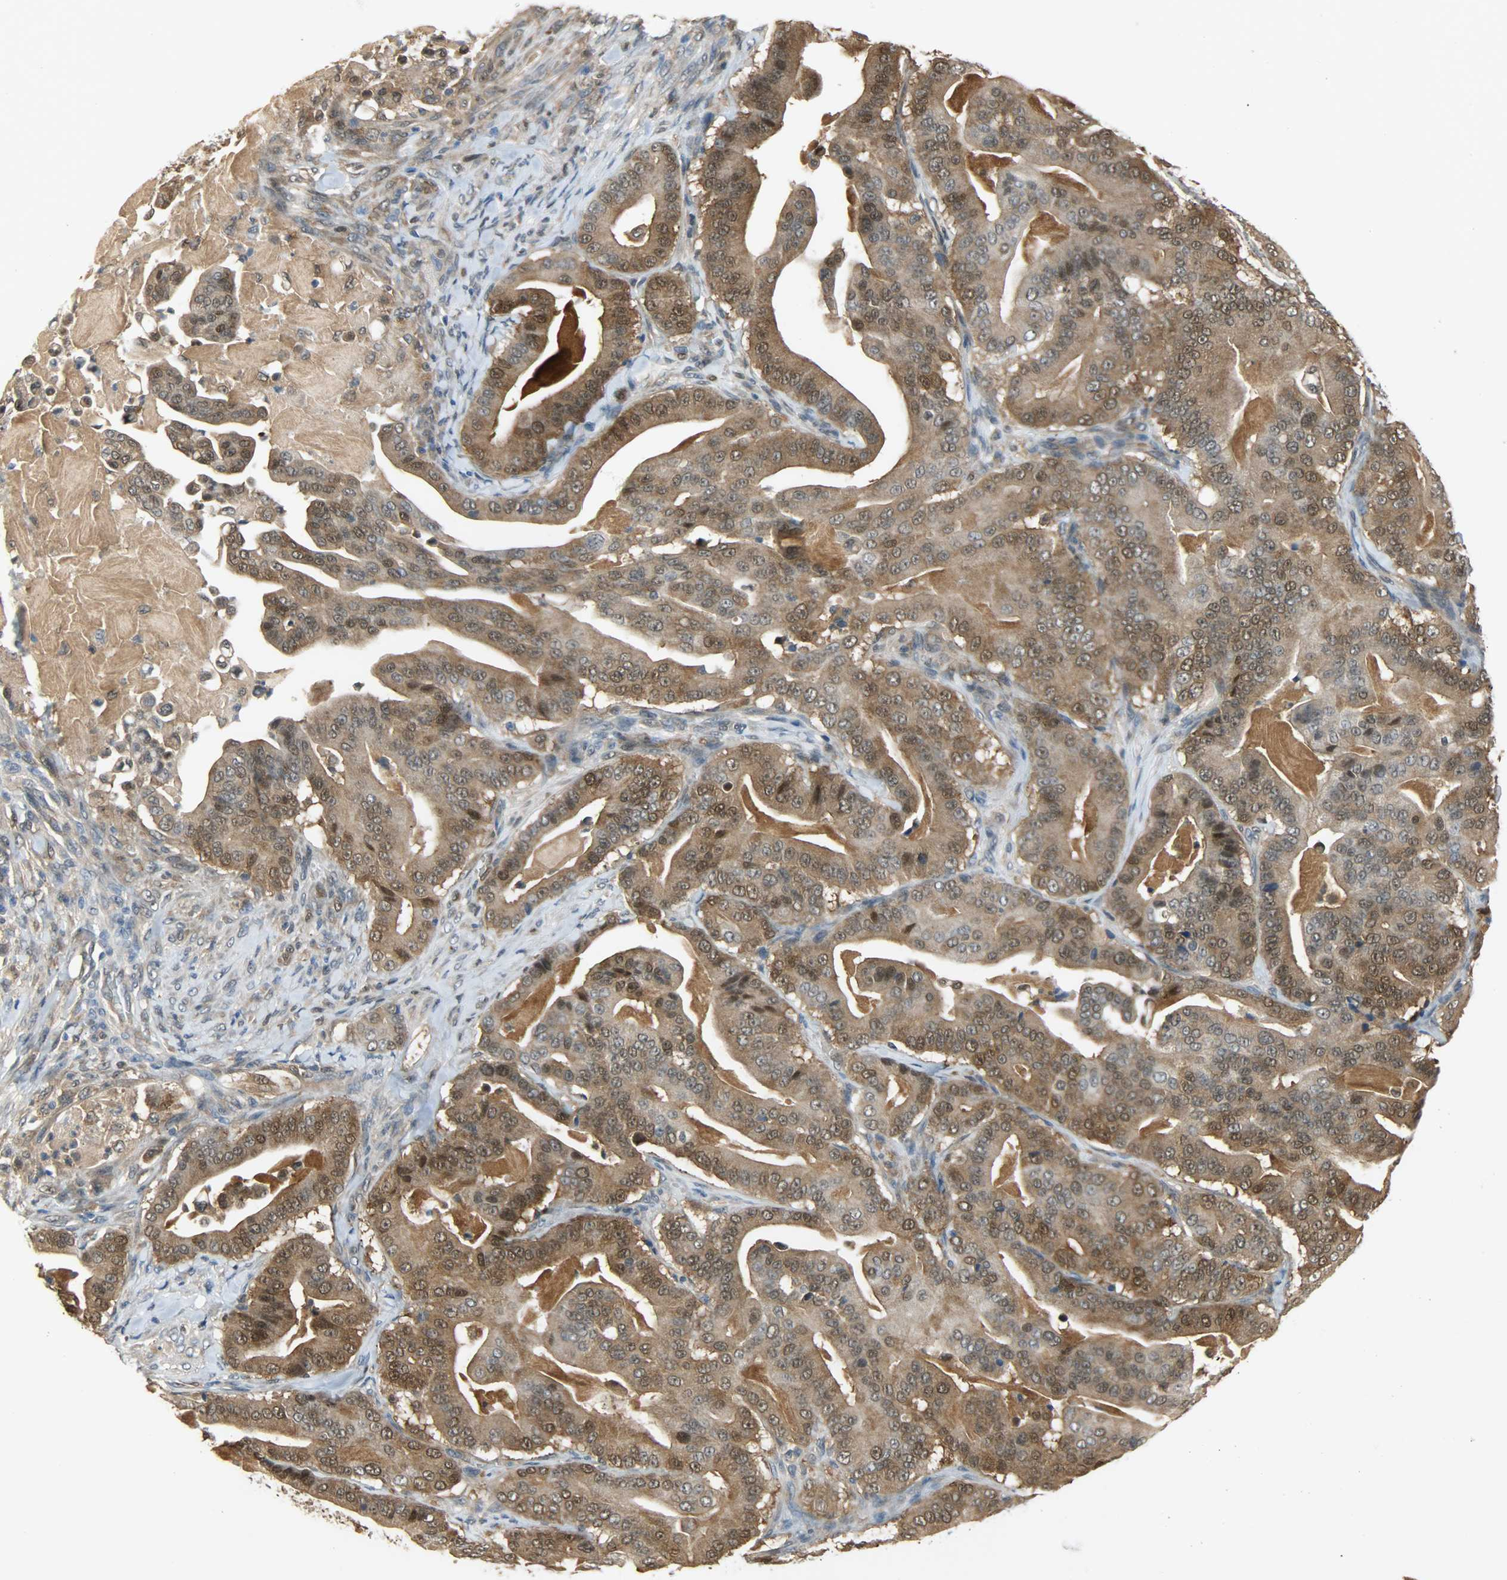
{"staining": {"intensity": "strong", "quantity": ">75%", "location": "cytoplasmic/membranous,nuclear"}, "tissue": "pancreatic cancer", "cell_type": "Tumor cells", "image_type": "cancer", "snomed": [{"axis": "morphology", "description": "Adenocarcinoma, NOS"}, {"axis": "topography", "description": "Pancreas"}], "caption": "Immunohistochemistry (IHC) of pancreatic adenocarcinoma shows high levels of strong cytoplasmic/membranous and nuclear staining in approximately >75% of tumor cells.", "gene": "EIF4EBP1", "patient": {"sex": "male", "age": 63}}